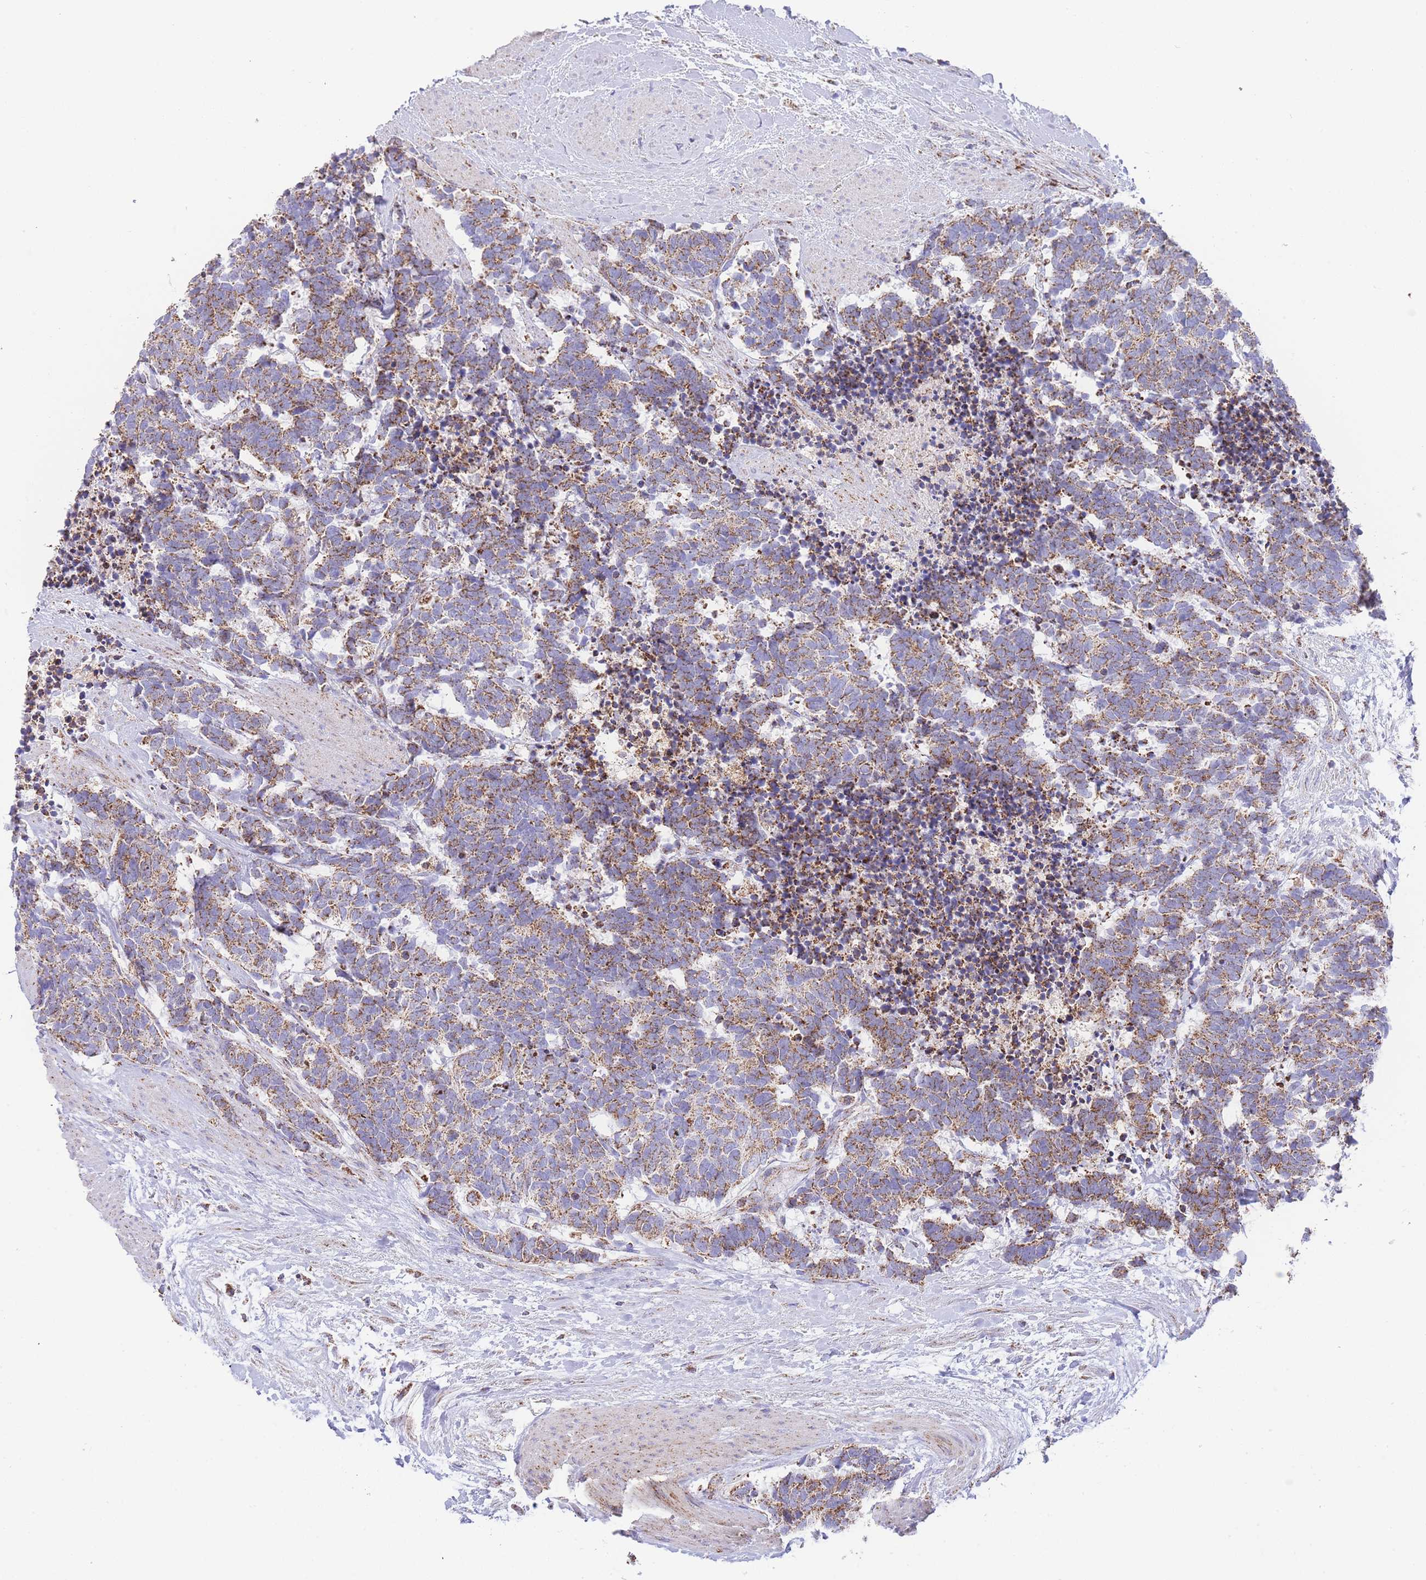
{"staining": {"intensity": "moderate", "quantity": ">75%", "location": "cytoplasmic/membranous"}, "tissue": "carcinoid", "cell_type": "Tumor cells", "image_type": "cancer", "snomed": [{"axis": "morphology", "description": "Carcinoma, NOS"}, {"axis": "morphology", "description": "Carcinoid, malignant, NOS"}, {"axis": "topography", "description": "Prostate"}], "caption": "A brown stain labels moderate cytoplasmic/membranous expression of a protein in human malignant carcinoid tumor cells.", "gene": "GSTM1", "patient": {"sex": "male", "age": 57}}